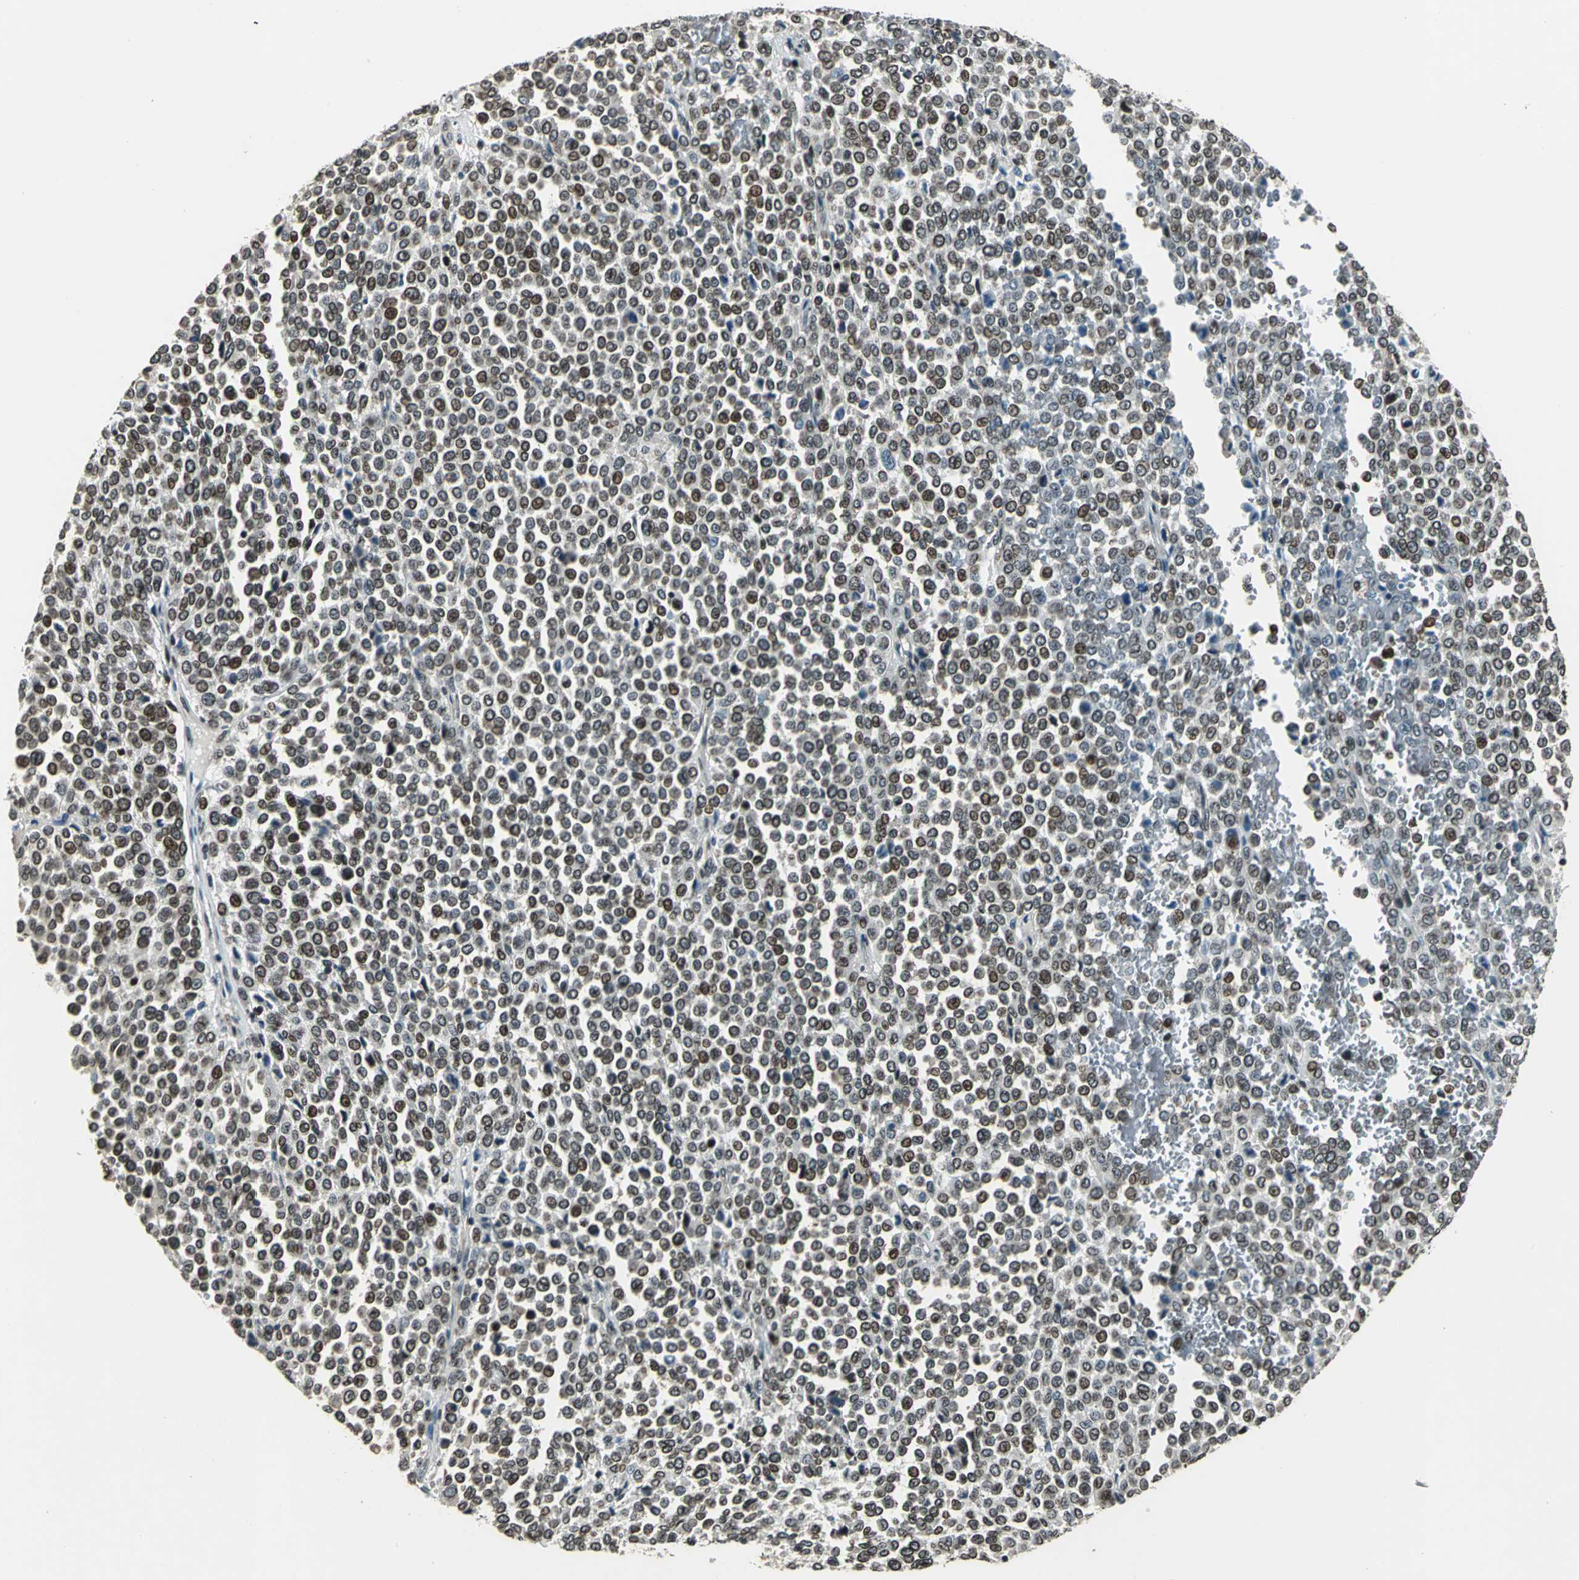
{"staining": {"intensity": "moderate", "quantity": ">75%", "location": "cytoplasmic/membranous,nuclear"}, "tissue": "melanoma", "cell_type": "Tumor cells", "image_type": "cancer", "snomed": [{"axis": "morphology", "description": "Malignant melanoma, Metastatic site"}, {"axis": "topography", "description": "Pancreas"}], "caption": "Protein analysis of melanoma tissue shows moderate cytoplasmic/membranous and nuclear positivity in about >75% of tumor cells. (DAB IHC with brightfield microscopy, high magnification).", "gene": "BRIP1", "patient": {"sex": "female", "age": 30}}